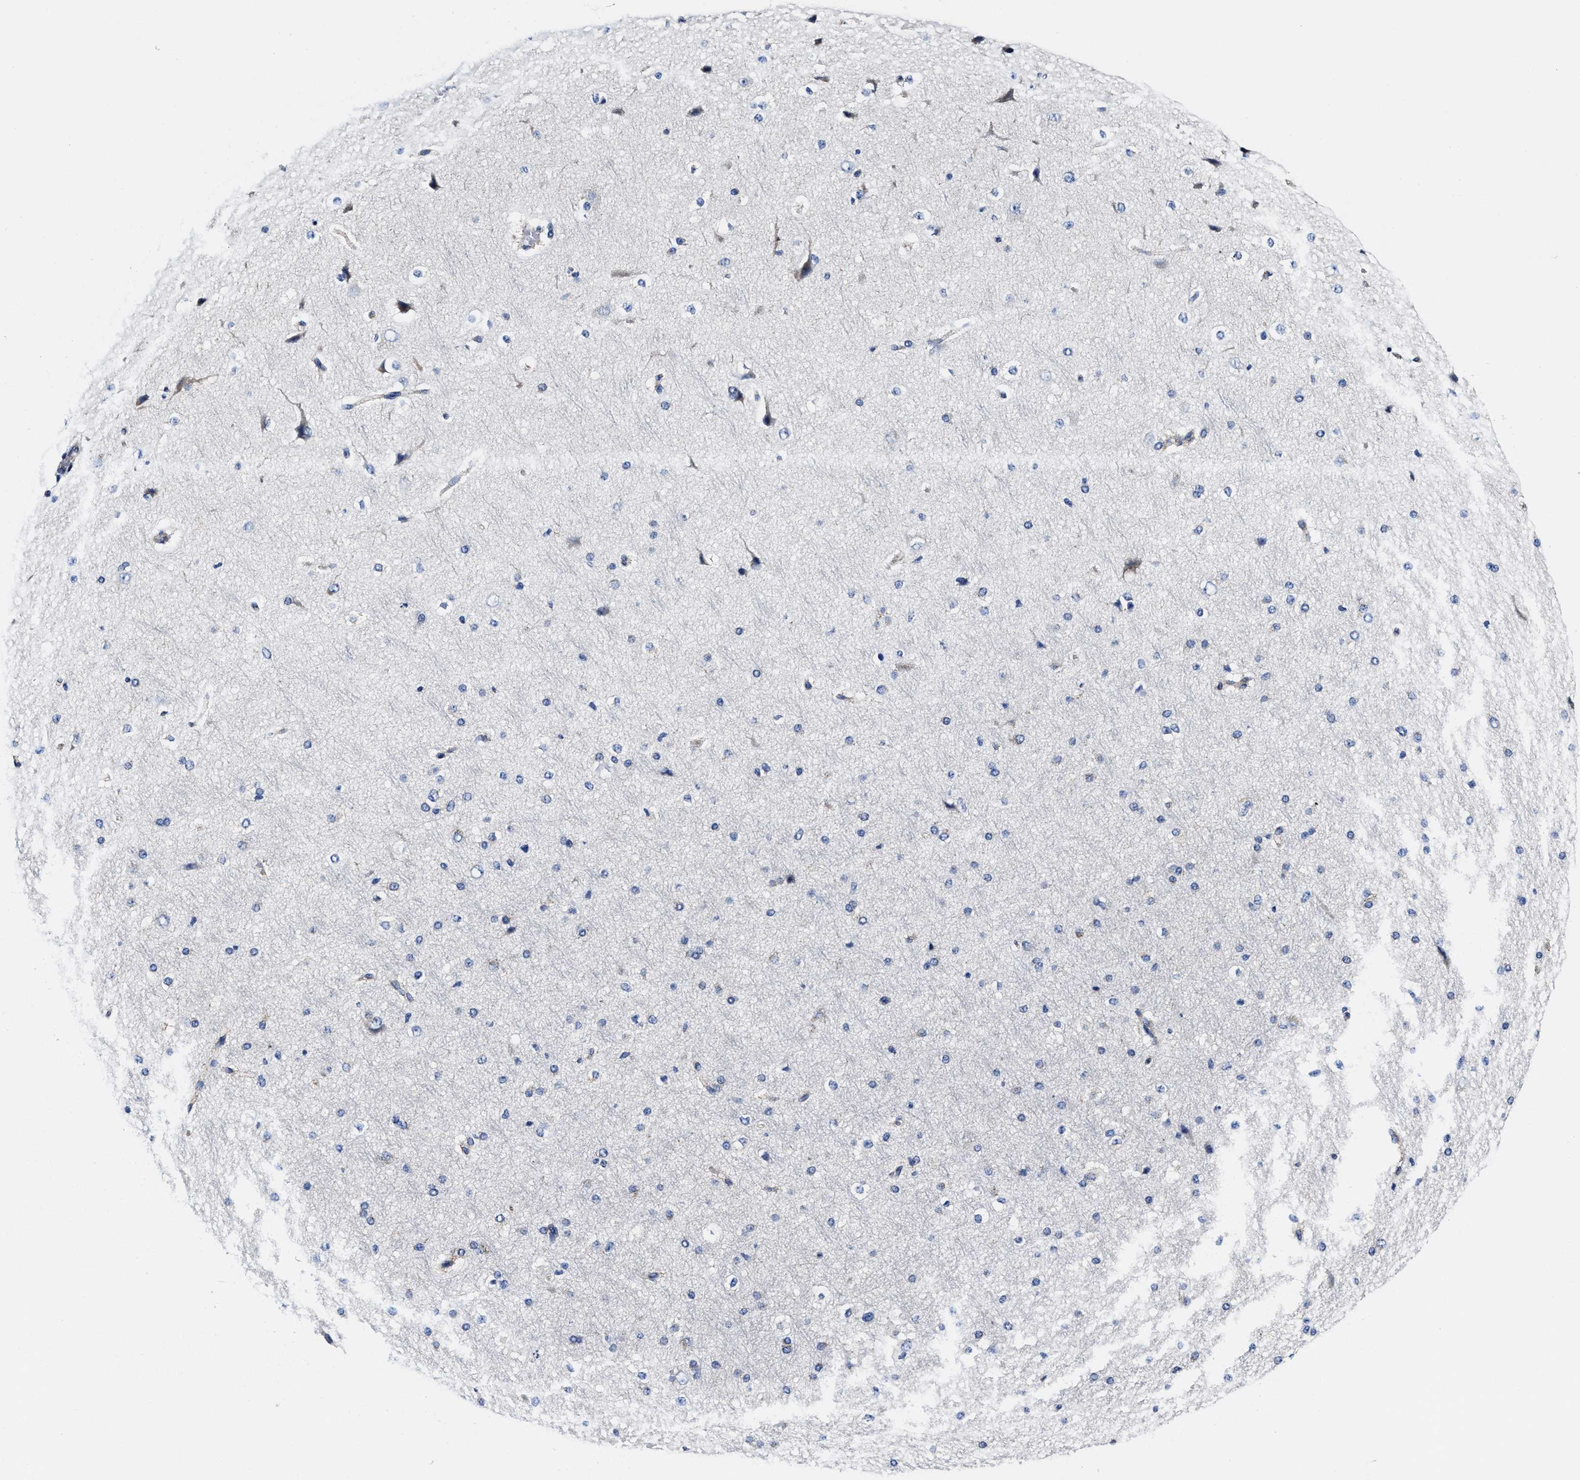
{"staining": {"intensity": "negative", "quantity": "none", "location": "none"}, "tissue": "cerebral cortex", "cell_type": "Endothelial cells", "image_type": "normal", "snomed": [{"axis": "morphology", "description": "Normal tissue, NOS"}, {"axis": "morphology", "description": "Developmental malformation"}, {"axis": "topography", "description": "Cerebral cortex"}], "caption": "Immunohistochemistry (IHC) histopathology image of normal cerebral cortex: cerebral cortex stained with DAB reveals no significant protein expression in endothelial cells.", "gene": "HINT2", "patient": {"sex": "female", "age": 30}}